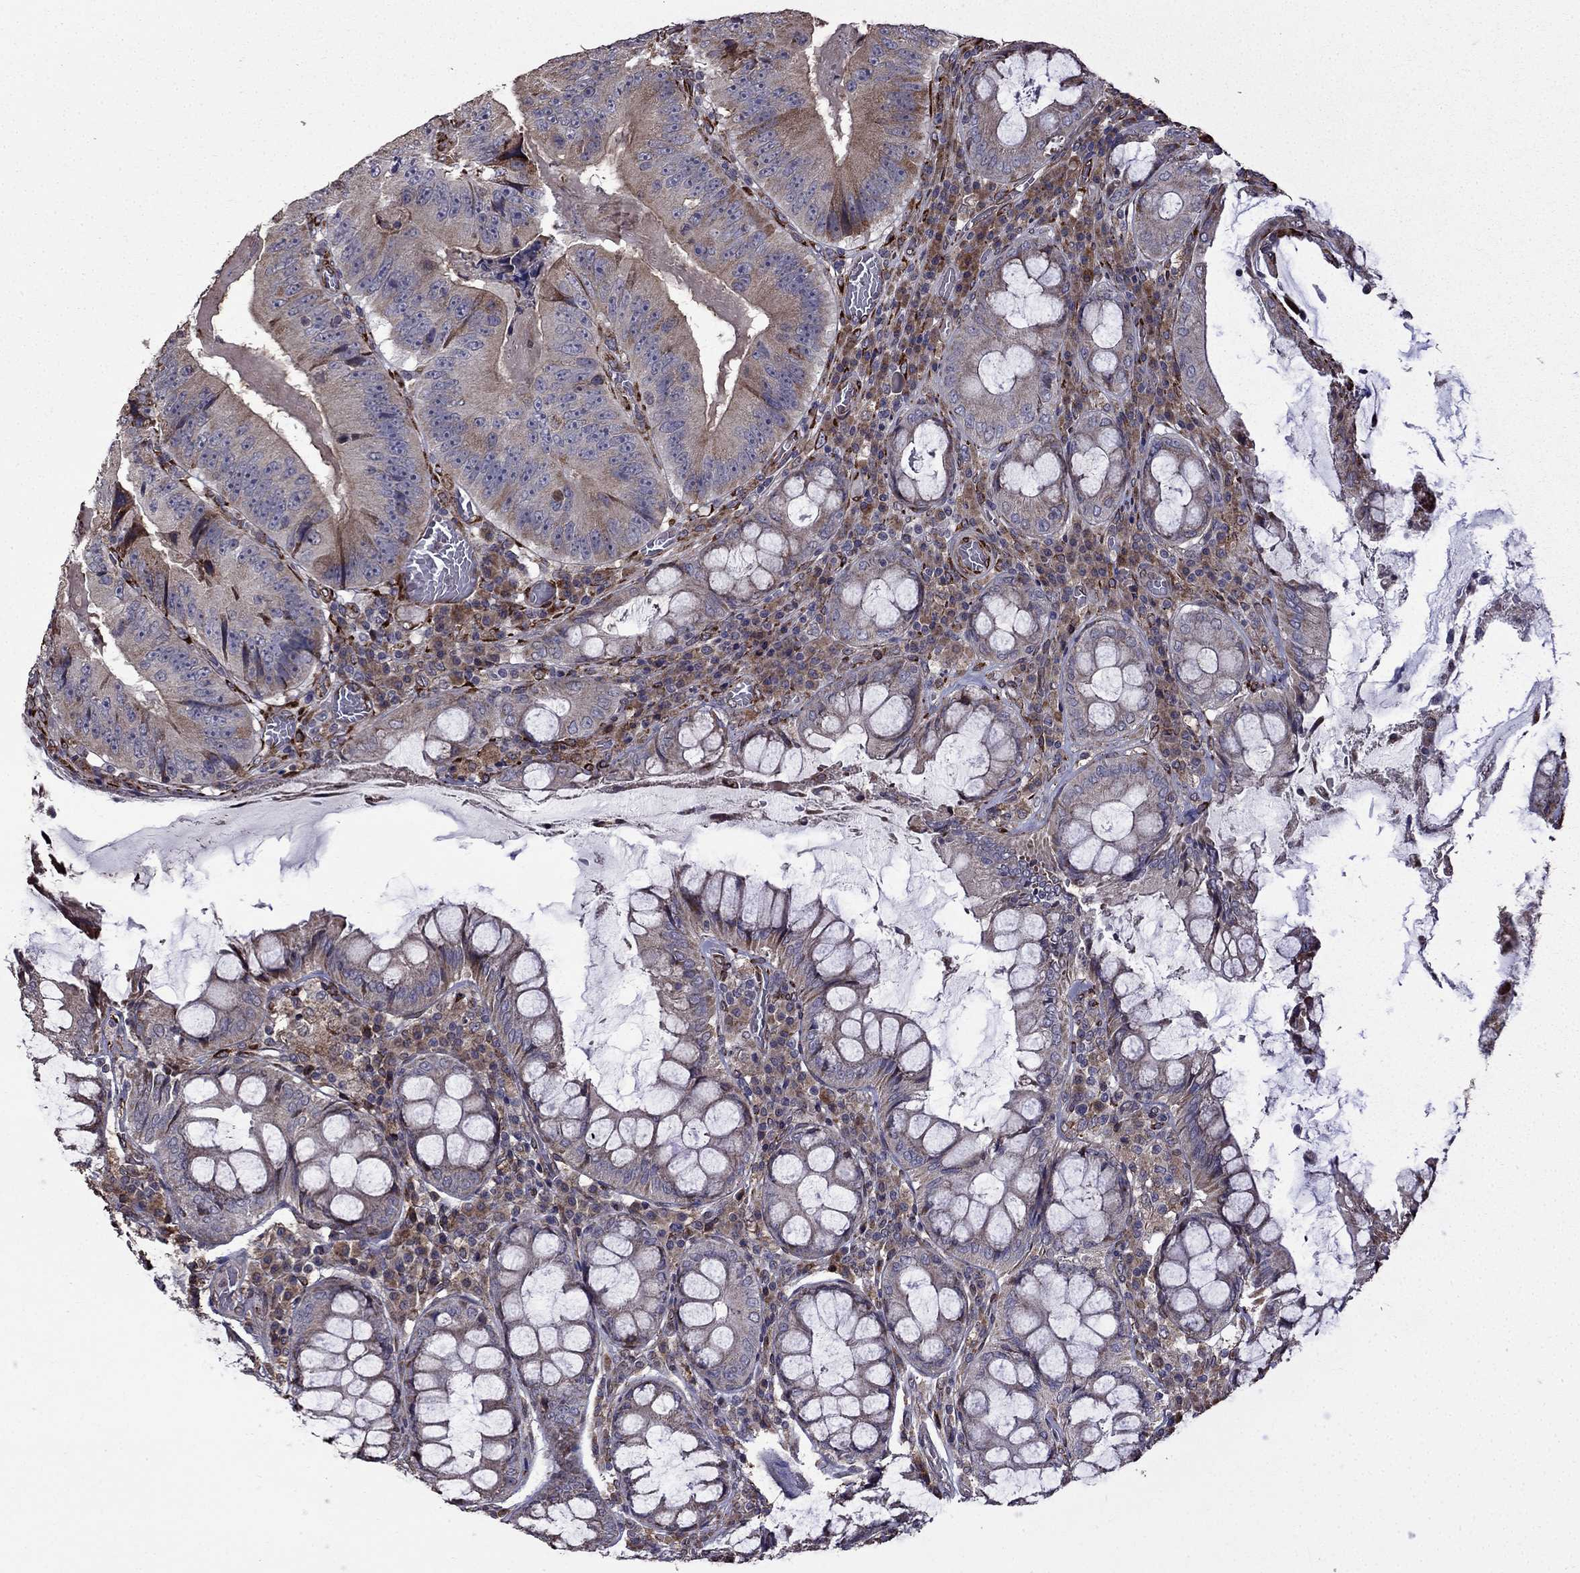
{"staining": {"intensity": "weak", "quantity": "25%-75%", "location": "cytoplasmic/membranous"}, "tissue": "colorectal cancer", "cell_type": "Tumor cells", "image_type": "cancer", "snomed": [{"axis": "morphology", "description": "Adenocarcinoma, NOS"}, {"axis": "topography", "description": "Colon"}], "caption": "Adenocarcinoma (colorectal) stained for a protein exhibits weak cytoplasmic/membranous positivity in tumor cells.", "gene": "IKBIP", "patient": {"sex": "female", "age": 86}}